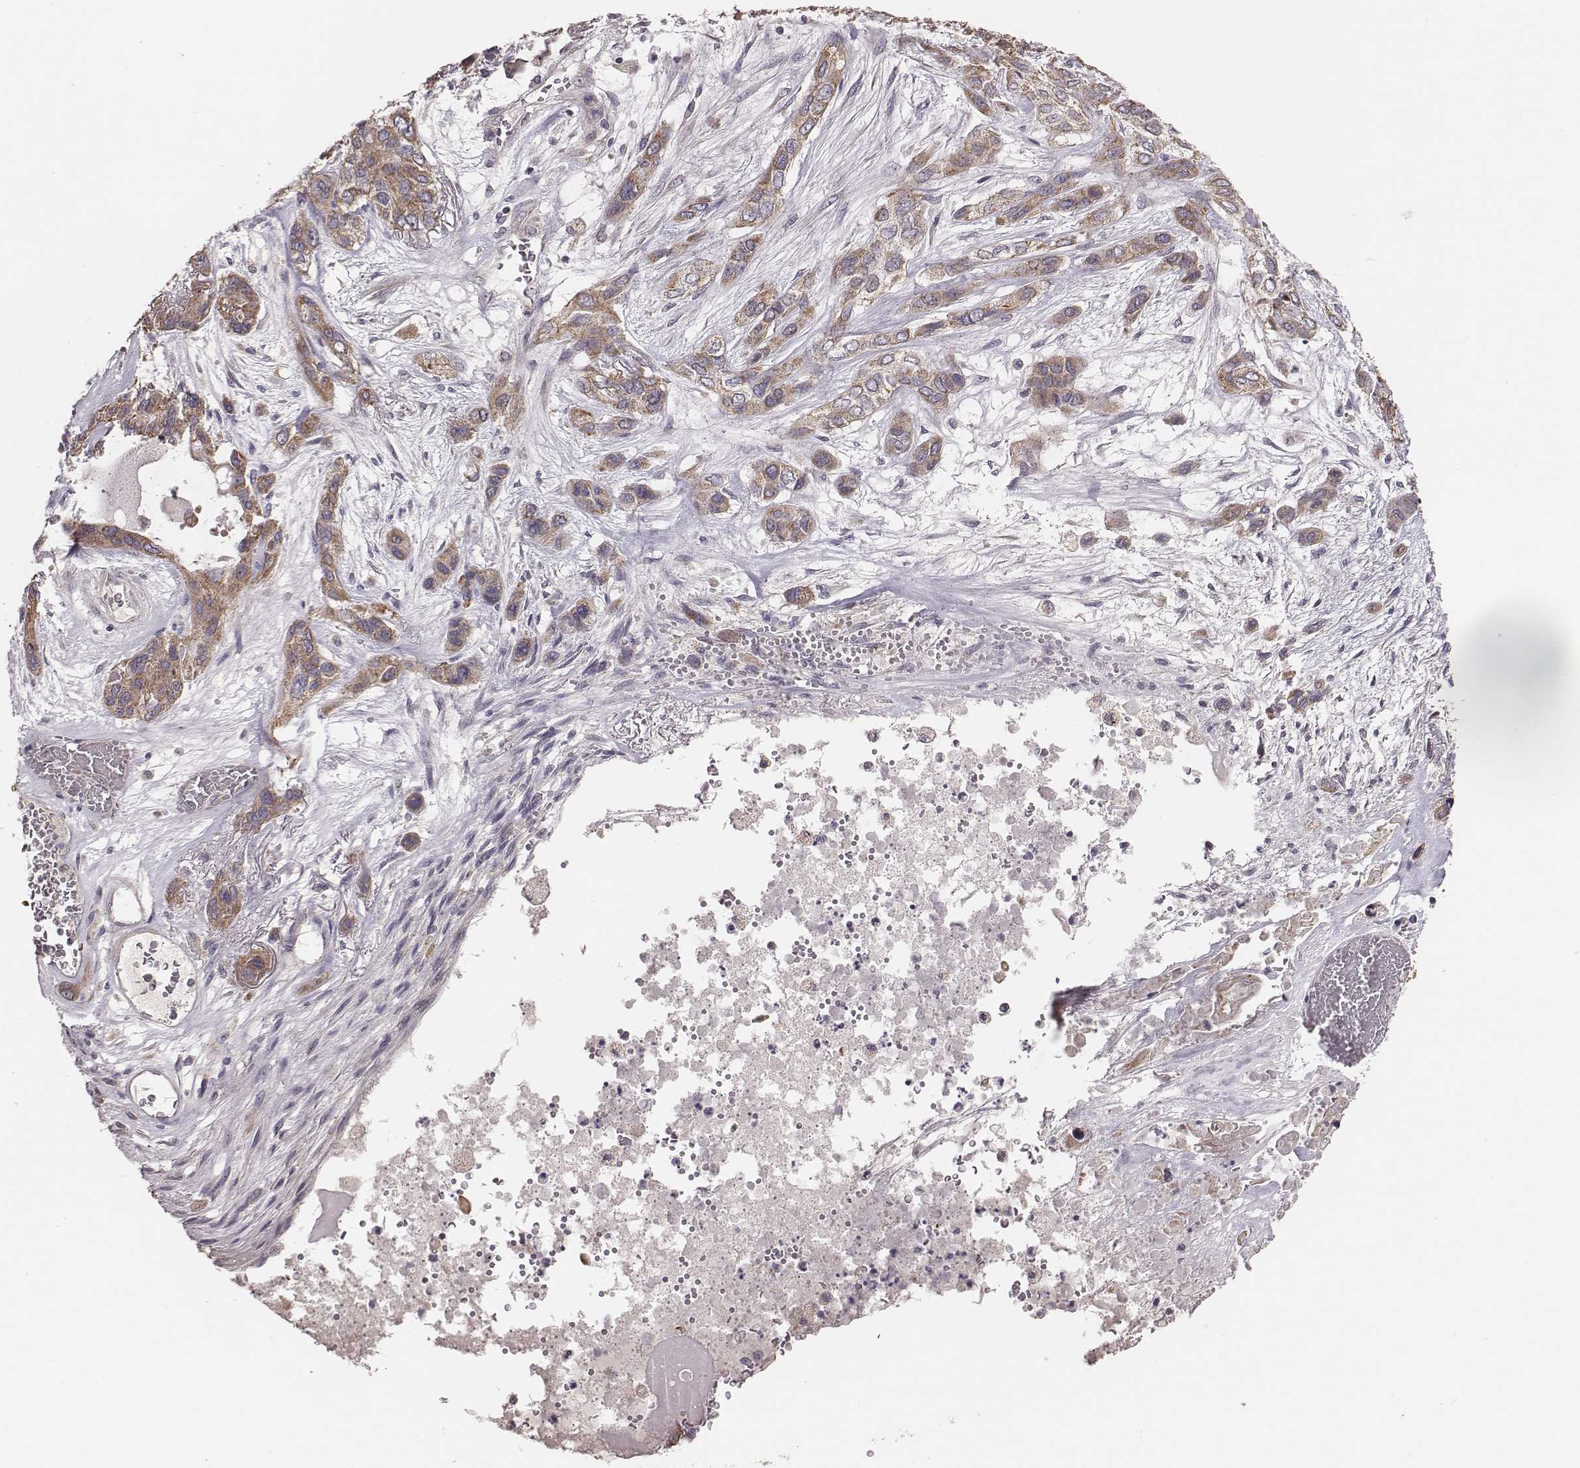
{"staining": {"intensity": "weak", "quantity": ">75%", "location": "cytoplasmic/membranous"}, "tissue": "lung cancer", "cell_type": "Tumor cells", "image_type": "cancer", "snomed": [{"axis": "morphology", "description": "Squamous cell carcinoma, NOS"}, {"axis": "topography", "description": "Lung"}], "caption": "This photomicrograph displays lung cancer (squamous cell carcinoma) stained with immunohistochemistry (IHC) to label a protein in brown. The cytoplasmic/membranous of tumor cells show weak positivity for the protein. Nuclei are counter-stained blue.", "gene": "HAVCR1", "patient": {"sex": "female", "age": 70}}